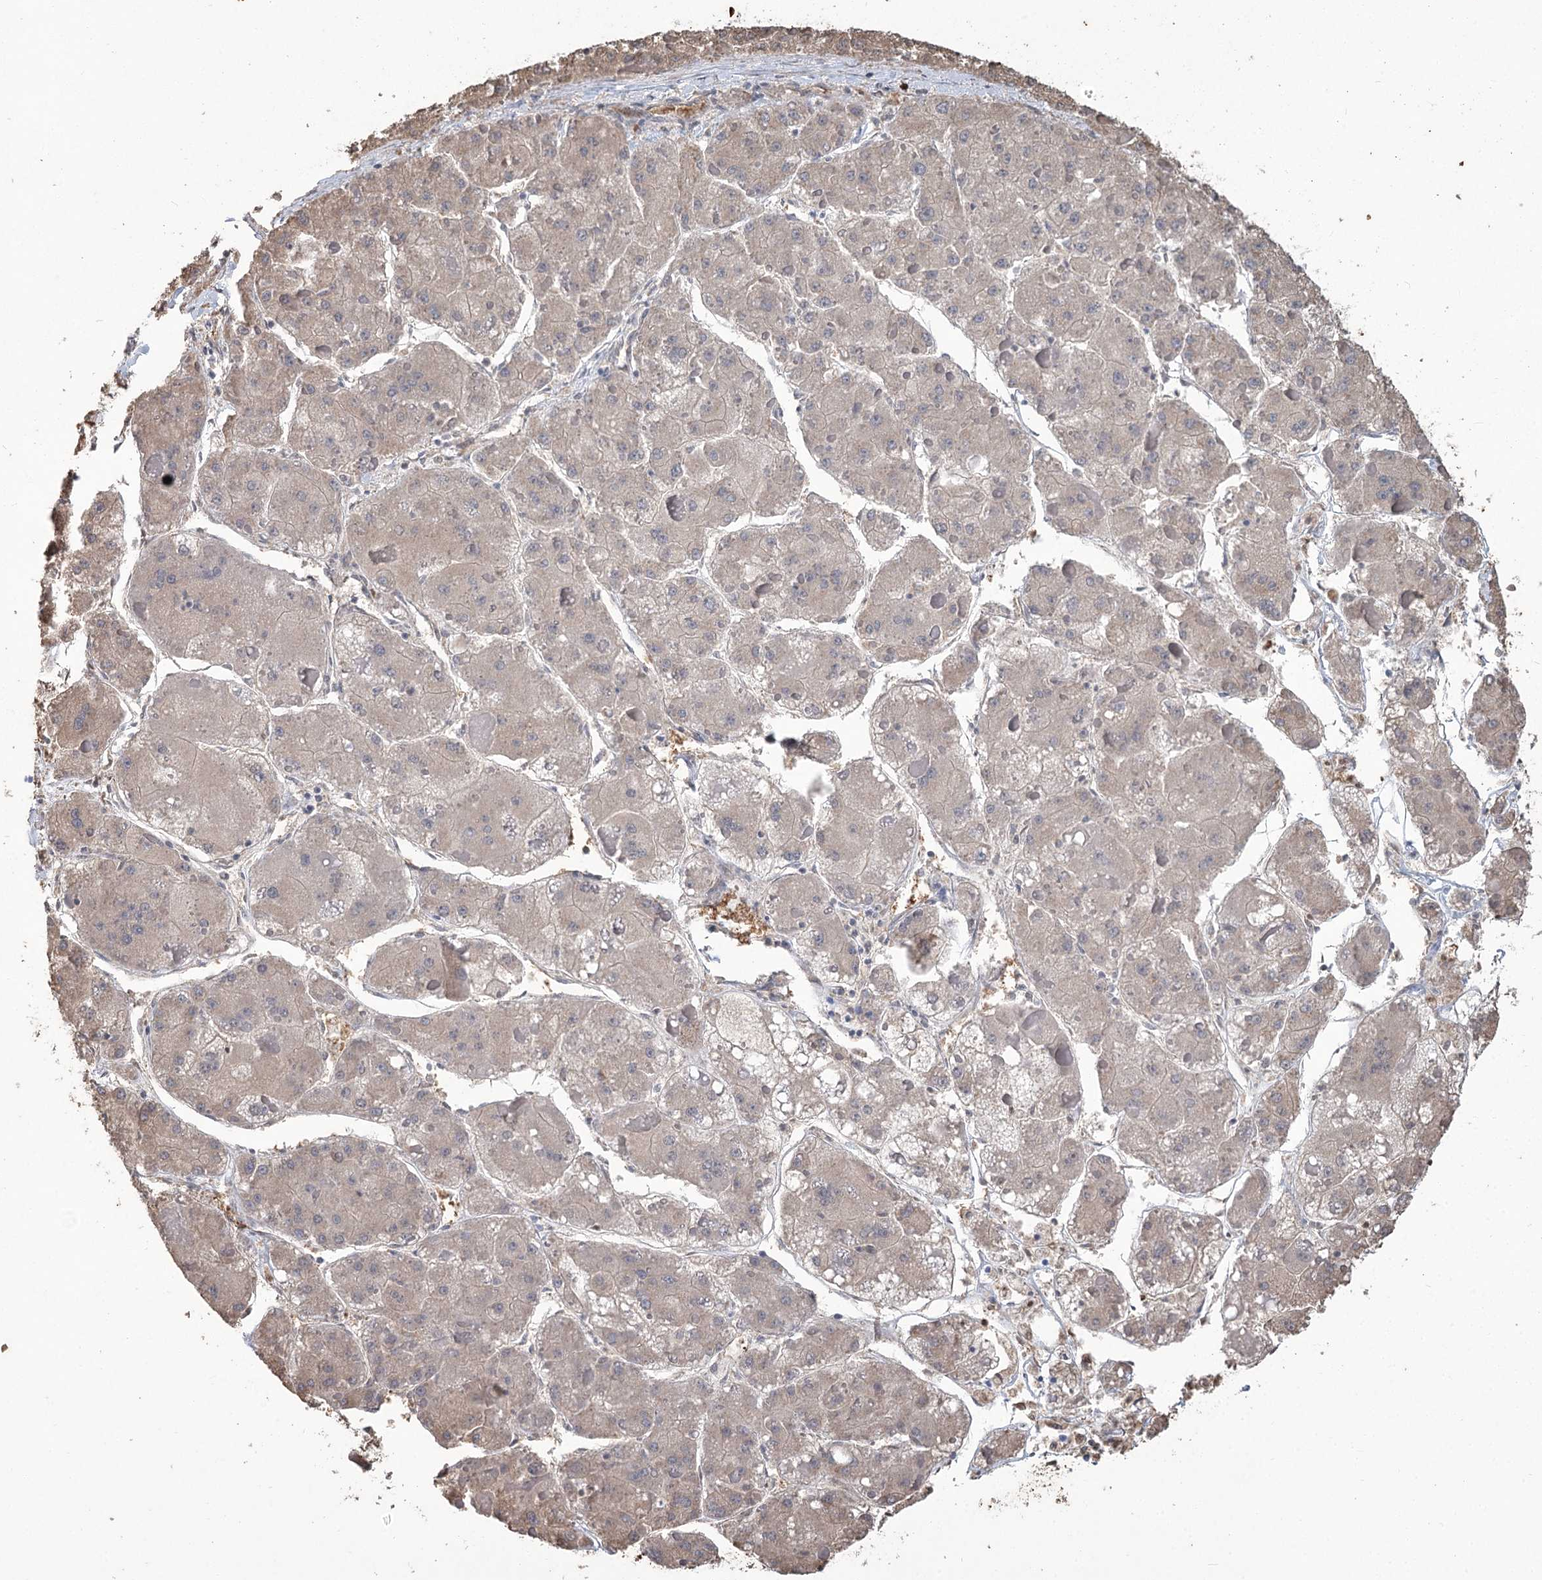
{"staining": {"intensity": "weak", "quantity": "25%-75%", "location": "cytoplasmic/membranous"}, "tissue": "liver cancer", "cell_type": "Tumor cells", "image_type": "cancer", "snomed": [{"axis": "morphology", "description": "Carcinoma, Hepatocellular, NOS"}, {"axis": "topography", "description": "Liver"}], "caption": "Immunohistochemistry (IHC) (DAB) staining of human hepatocellular carcinoma (liver) exhibits weak cytoplasmic/membranous protein staining in approximately 25%-75% of tumor cells. The staining was performed using DAB (3,3'-diaminobenzidine) to visualize the protein expression in brown, while the nuclei were stained in blue with hematoxylin (Magnification: 20x).", "gene": "HBA1", "patient": {"sex": "female", "age": 73}}